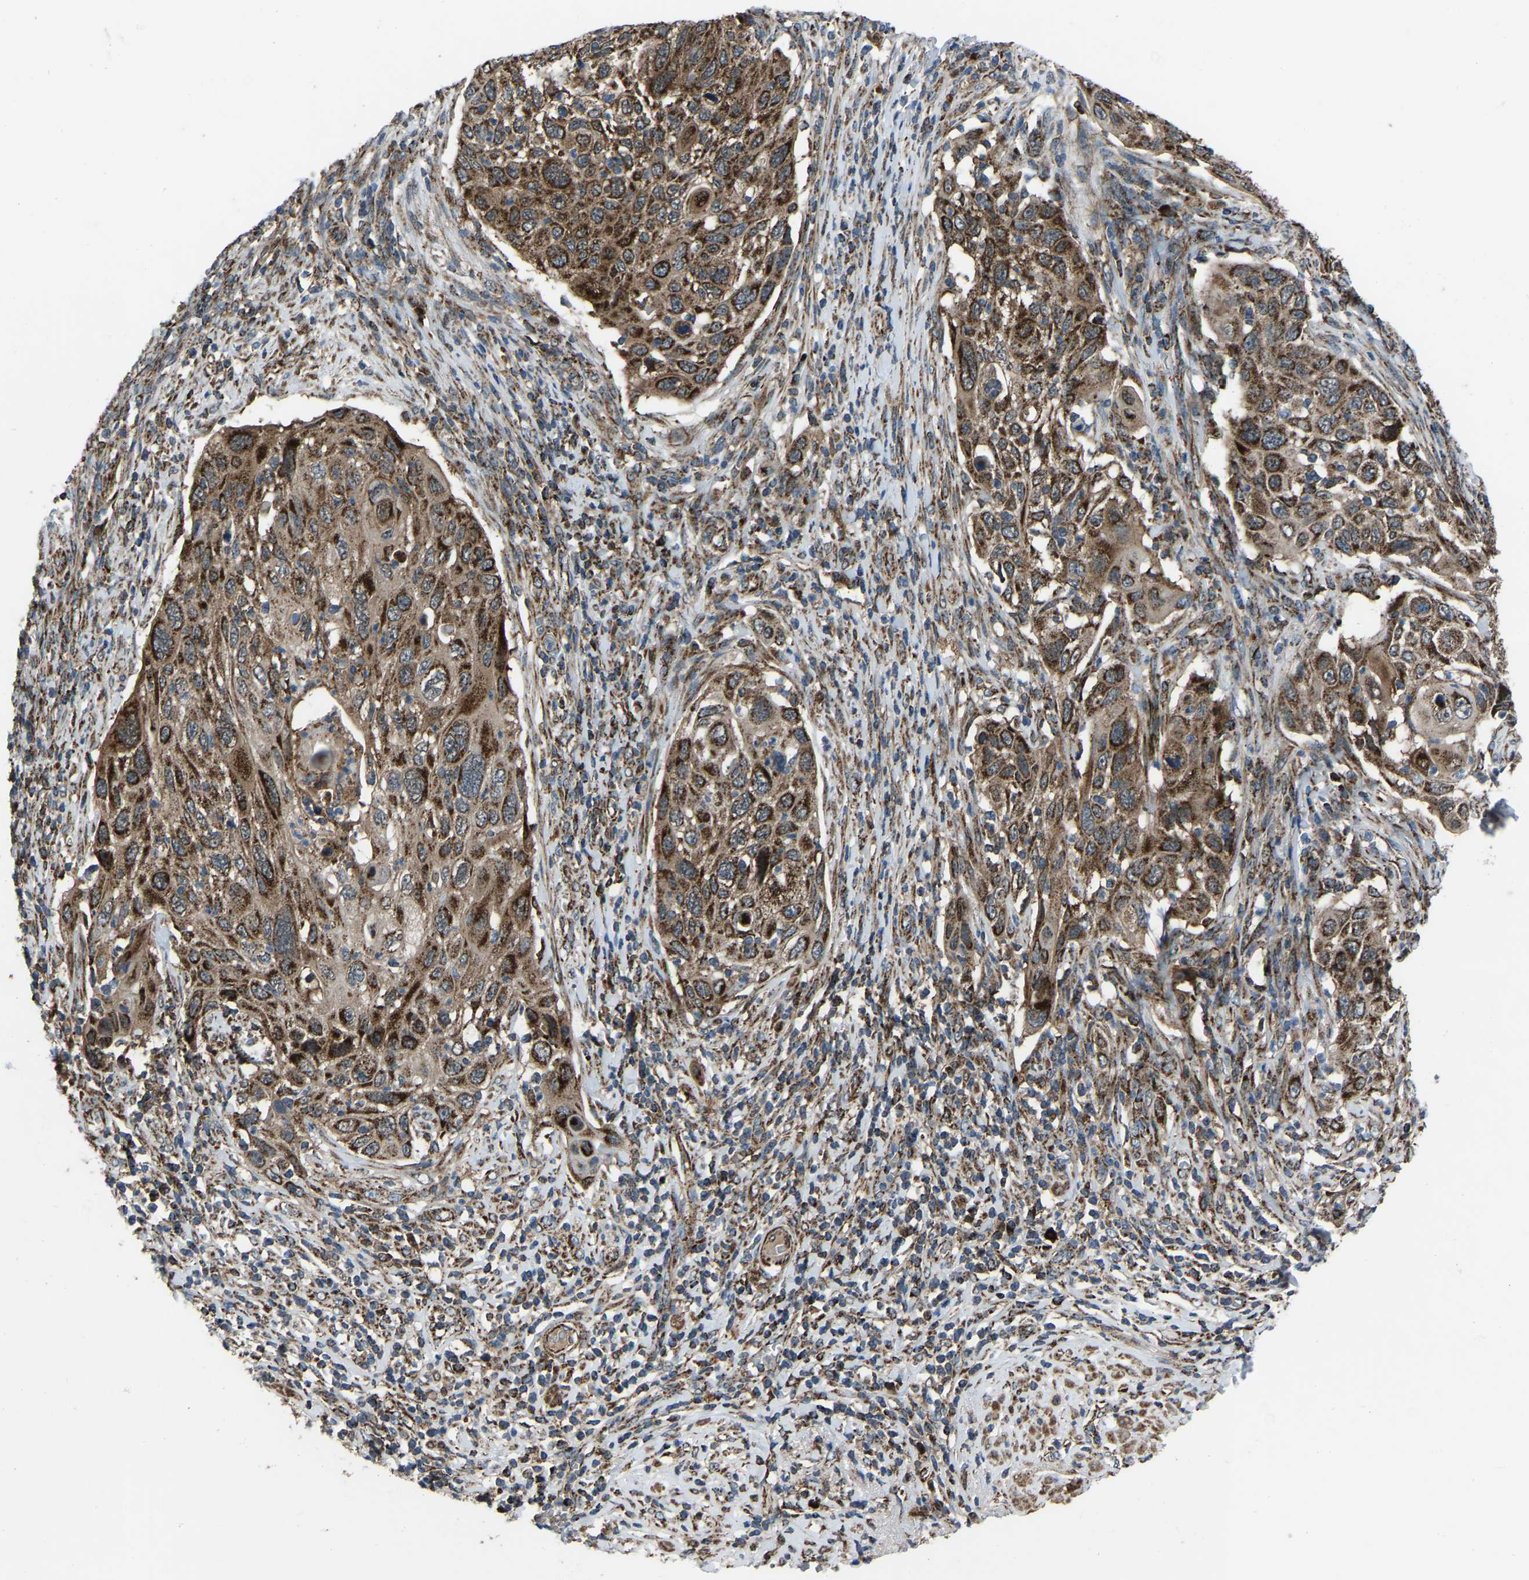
{"staining": {"intensity": "moderate", "quantity": ">75%", "location": "cytoplasmic/membranous"}, "tissue": "cervical cancer", "cell_type": "Tumor cells", "image_type": "cancer", "snomed": [{"axis": "morphology", "description": "Squamous cell carcinoma, NOS"}, {"axis": "topography", "description": "Cervix"}], "caption": "Tumor cells exhibit moderate cytoplasmic/membranous expression in about >75% of cells in cervical squamous cell carcinoma. Nuclei are stained in blue.", "gene": "AKR1A1", "patient": {"sex": "female", "age": 70}}